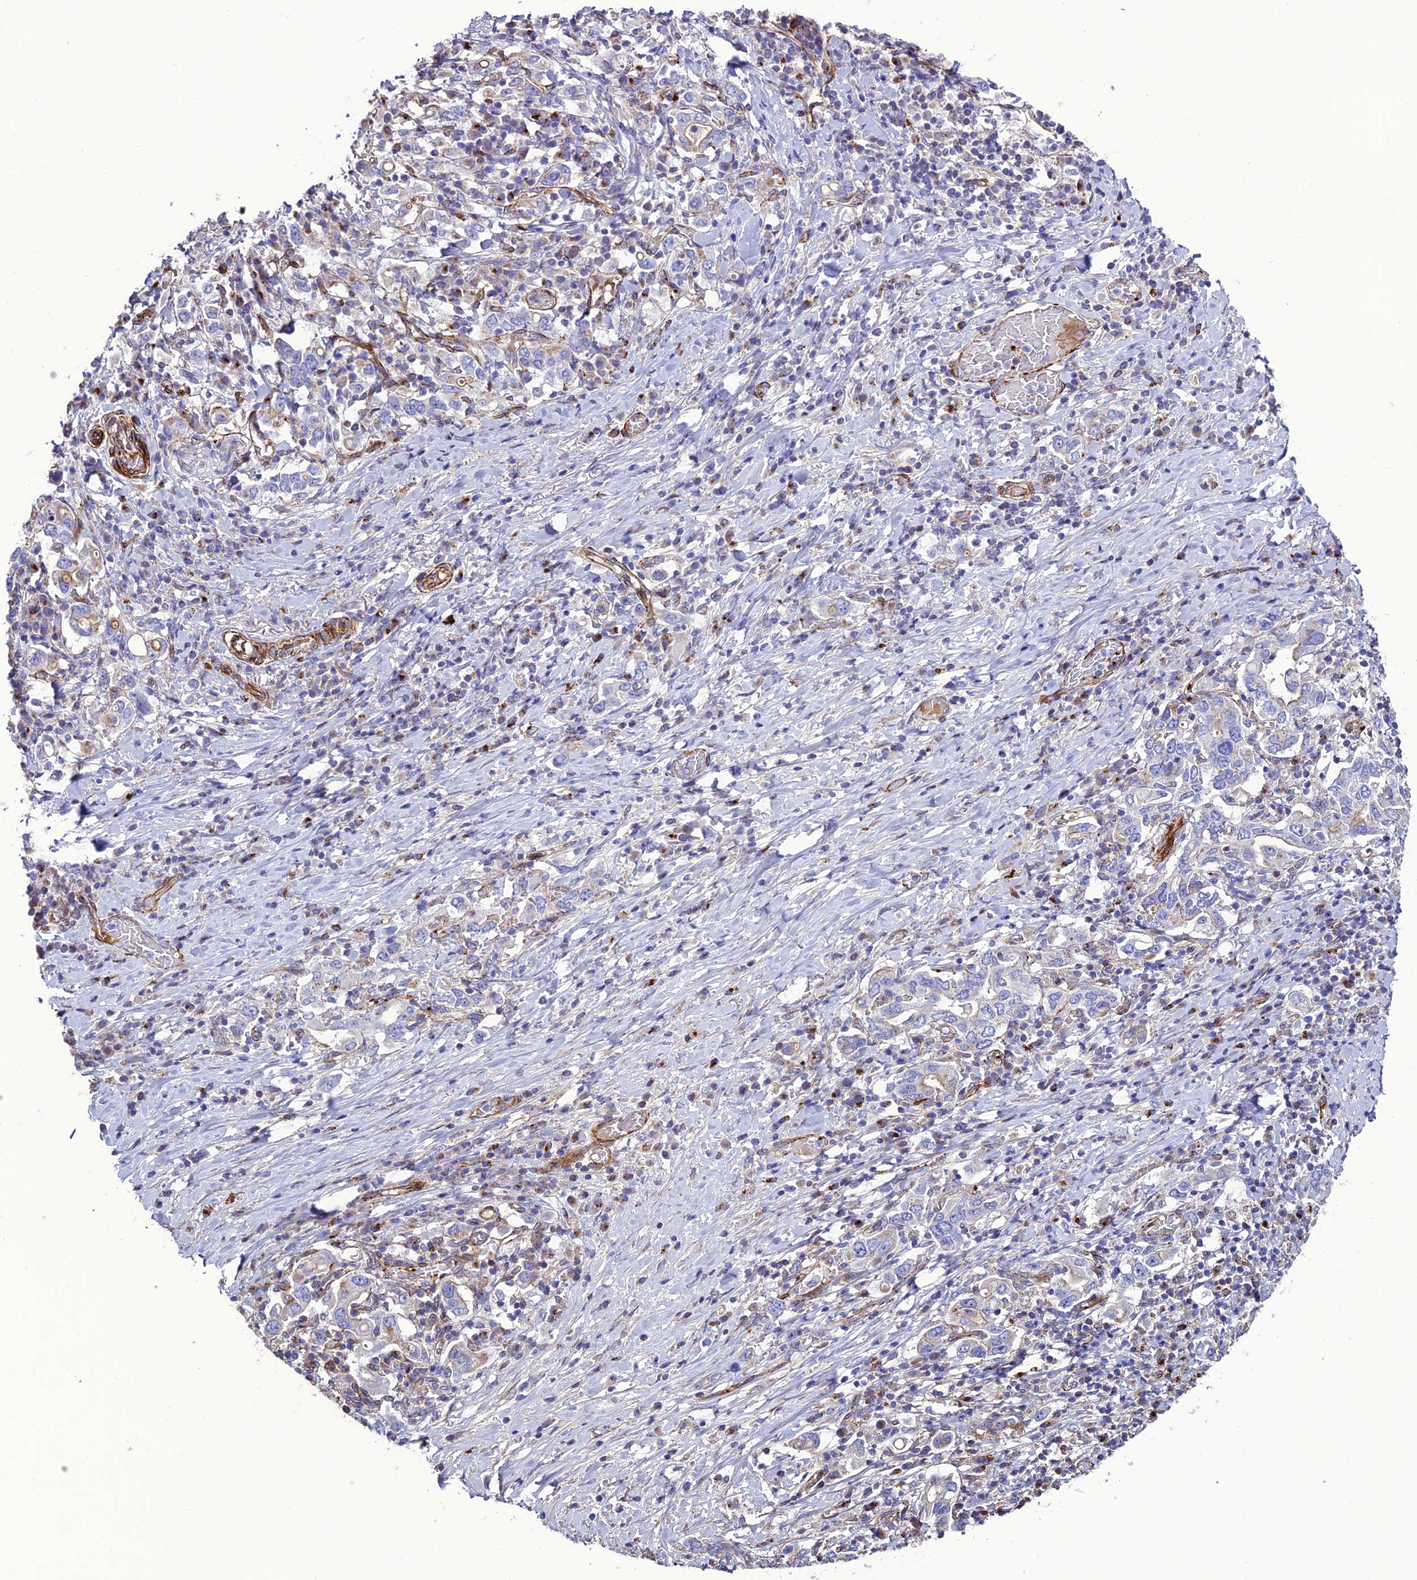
{"staining": {"intensity": "negative", "quantity": "none", "location": "none"}, "tissue": "stomach cancer", "cell_type": "Tumor cells", "image_type": "cancer", "snomed": [{"axis": "morphology", "description": "Adenocarcinoma, NOS"}, {"axis": "topography", "description": "Stomach, upper"}, {"axis": "topography", "description": "Stomach"}], "caption": "A high-resolution micrograph shows immunohistochemistry (IHC) staining of stomach adenocarcinoma, which reveals no significant expression in tumor cells.", "gene": "REX1BD", "patient": {"sex": "male", "age": 62}}